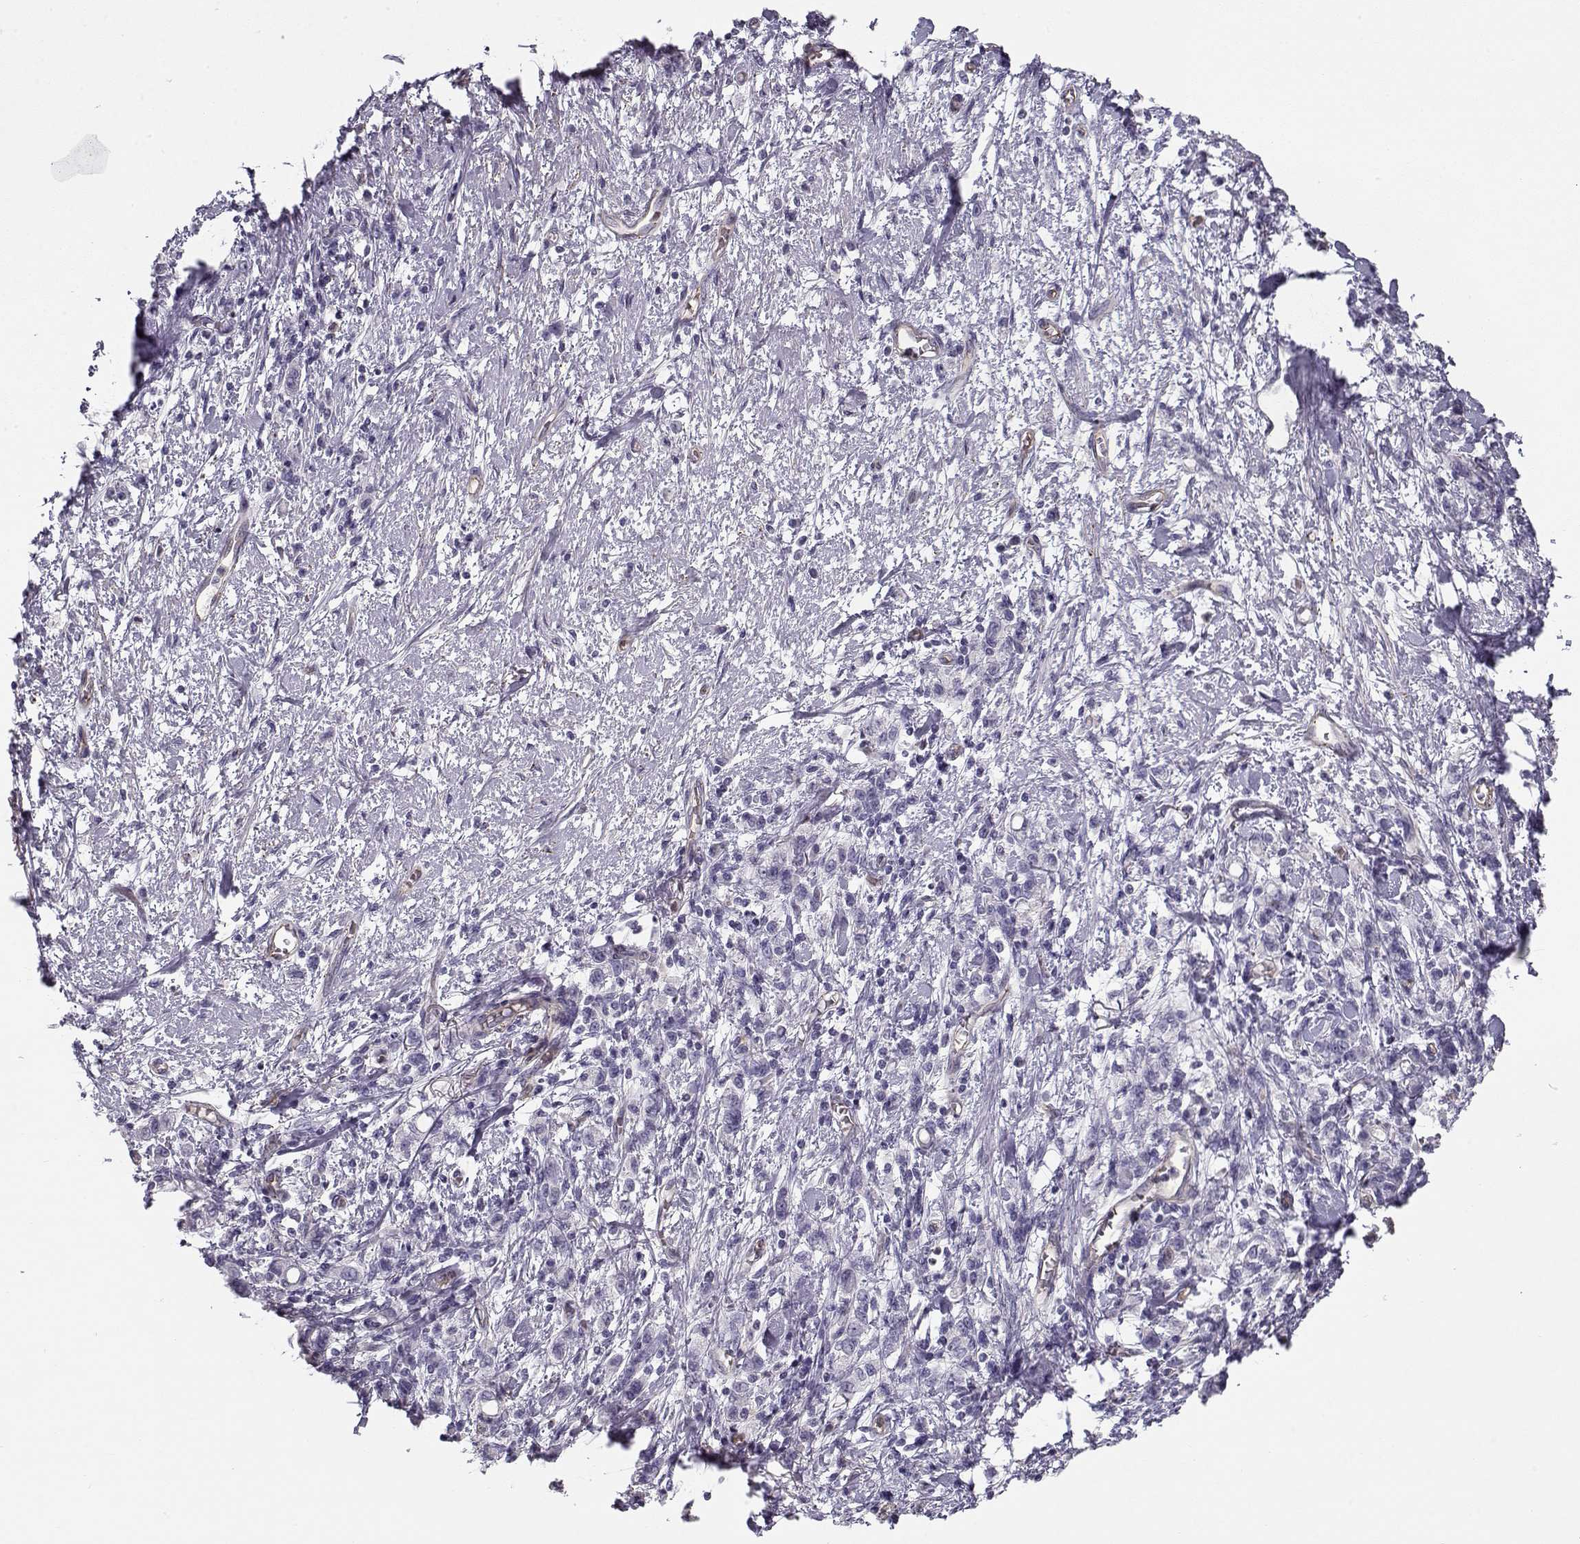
{"staining": {"intensity": "negative", "quantity": "none", "location": "none"}, "tissue": "stomach cancer", "cell_type": "Tumor cells", "image_type": "cancer", "snomed": [{"axis": "morphology", "description": "Adenocarcinoma, NOS"}, {"axis": "topography", "description": "Stomach"}], "caption": "This is a image of immunohistochemistry staining of adenocarcinoma (stomach), which shows no staining in tumor cells.", "gene": "MYO1A", "patient": {"sex": "male", "age": 77}}